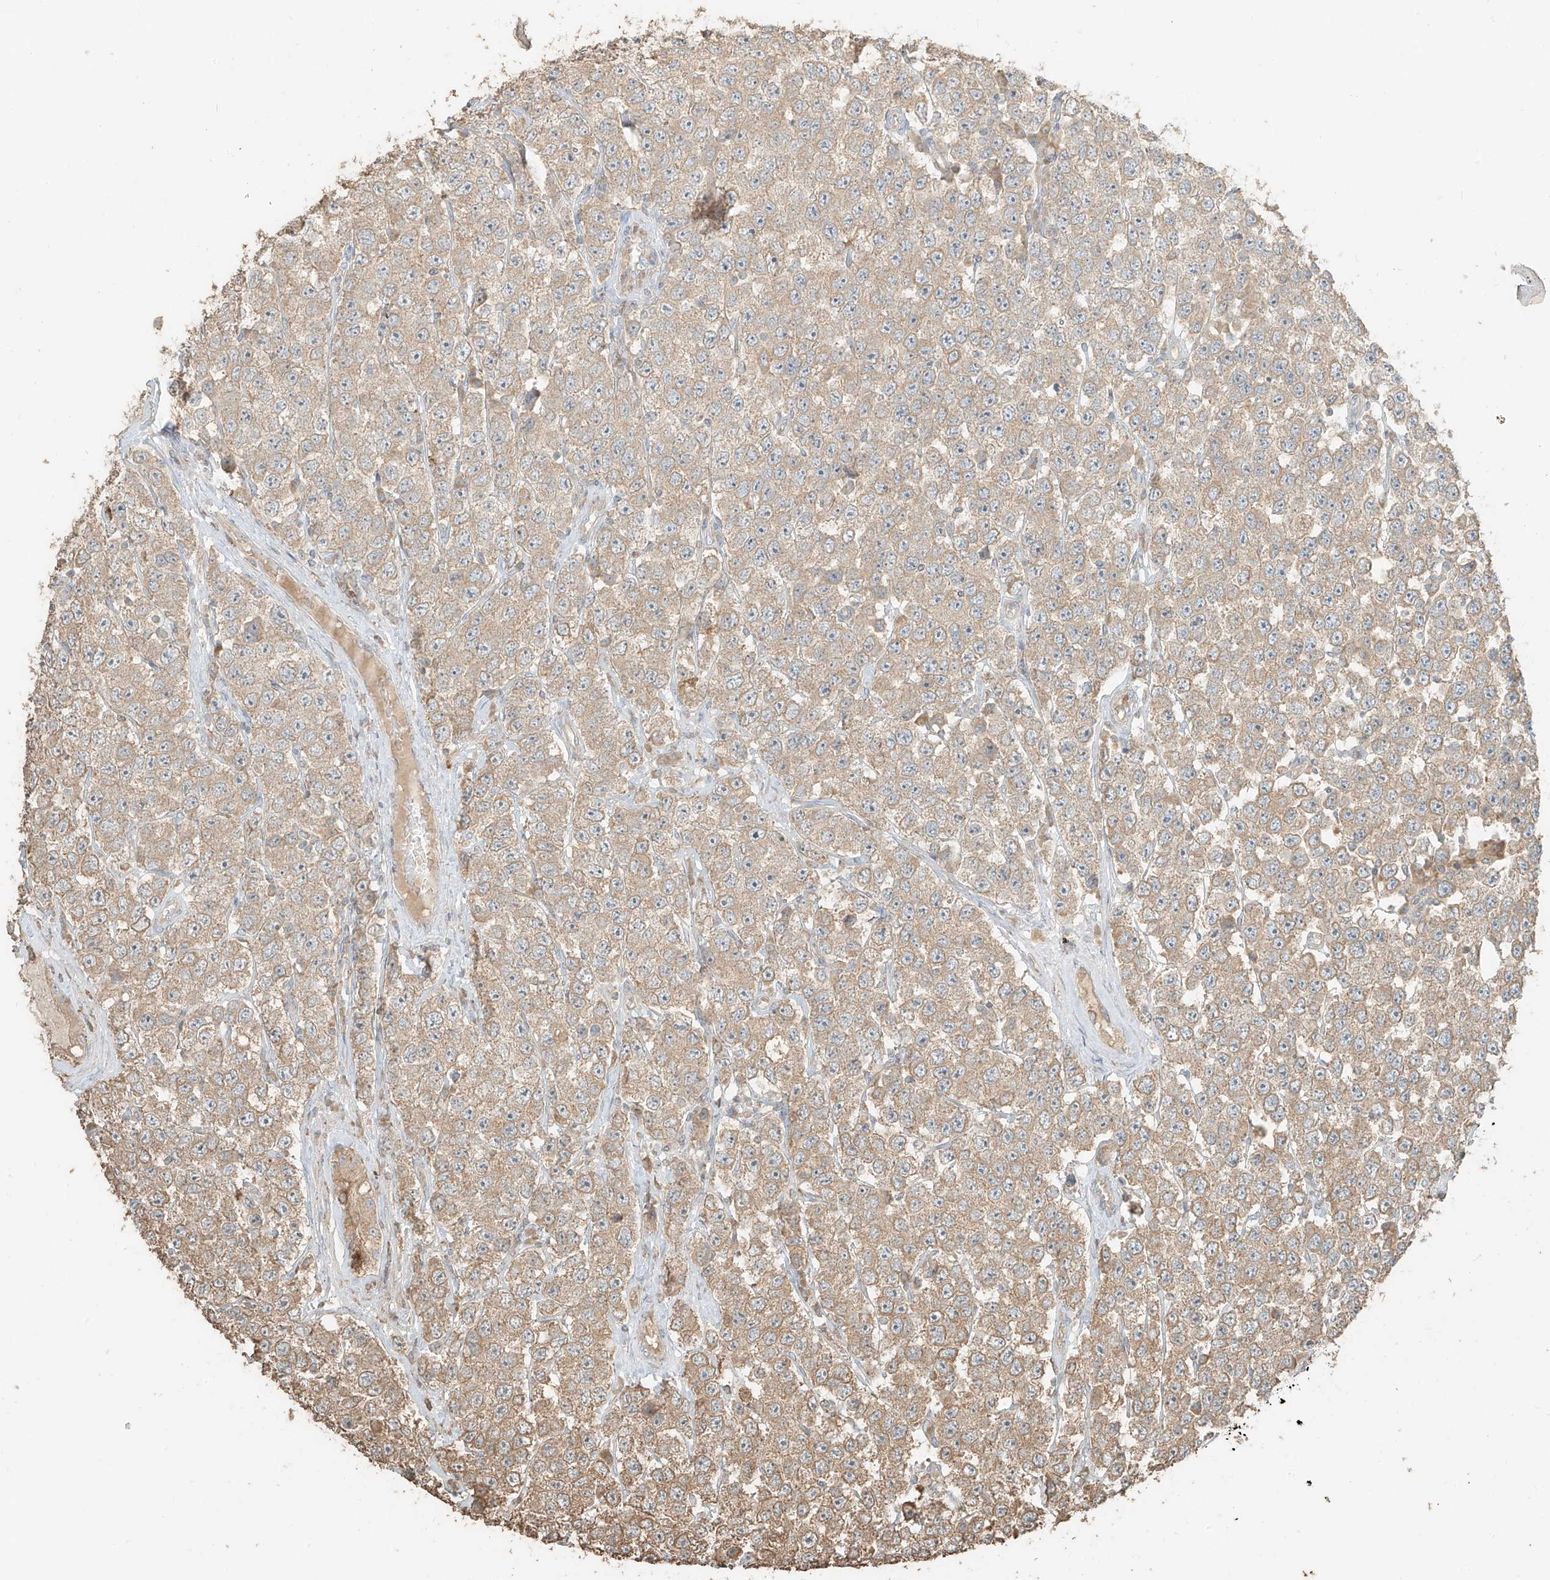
{"staining": {"intensity": "moderate", "quantity": ">75%", "location": "cytoplasmic/membranous"}, "tissue": "testis cancer", "cell_type": "Tumor cells", "image_type": "cancer", "snomed": [{"axis": "morphology", "description": "Seminoma, NOS"}, {"axis": "topography", "description": "Testis"}], "caption": "Immunohistochemistry (IHC) of testis cancer demonstrates medium levels of moderate cytoplasmic/membranous staining in about >75% of tumor cells. The staining was performed using DAB, with brown indicating positive protein expression. Nuclei are stained blue with hematoxylin.", "gene": "RFTN2", "patient": {"sex": "male", "age": 28}}